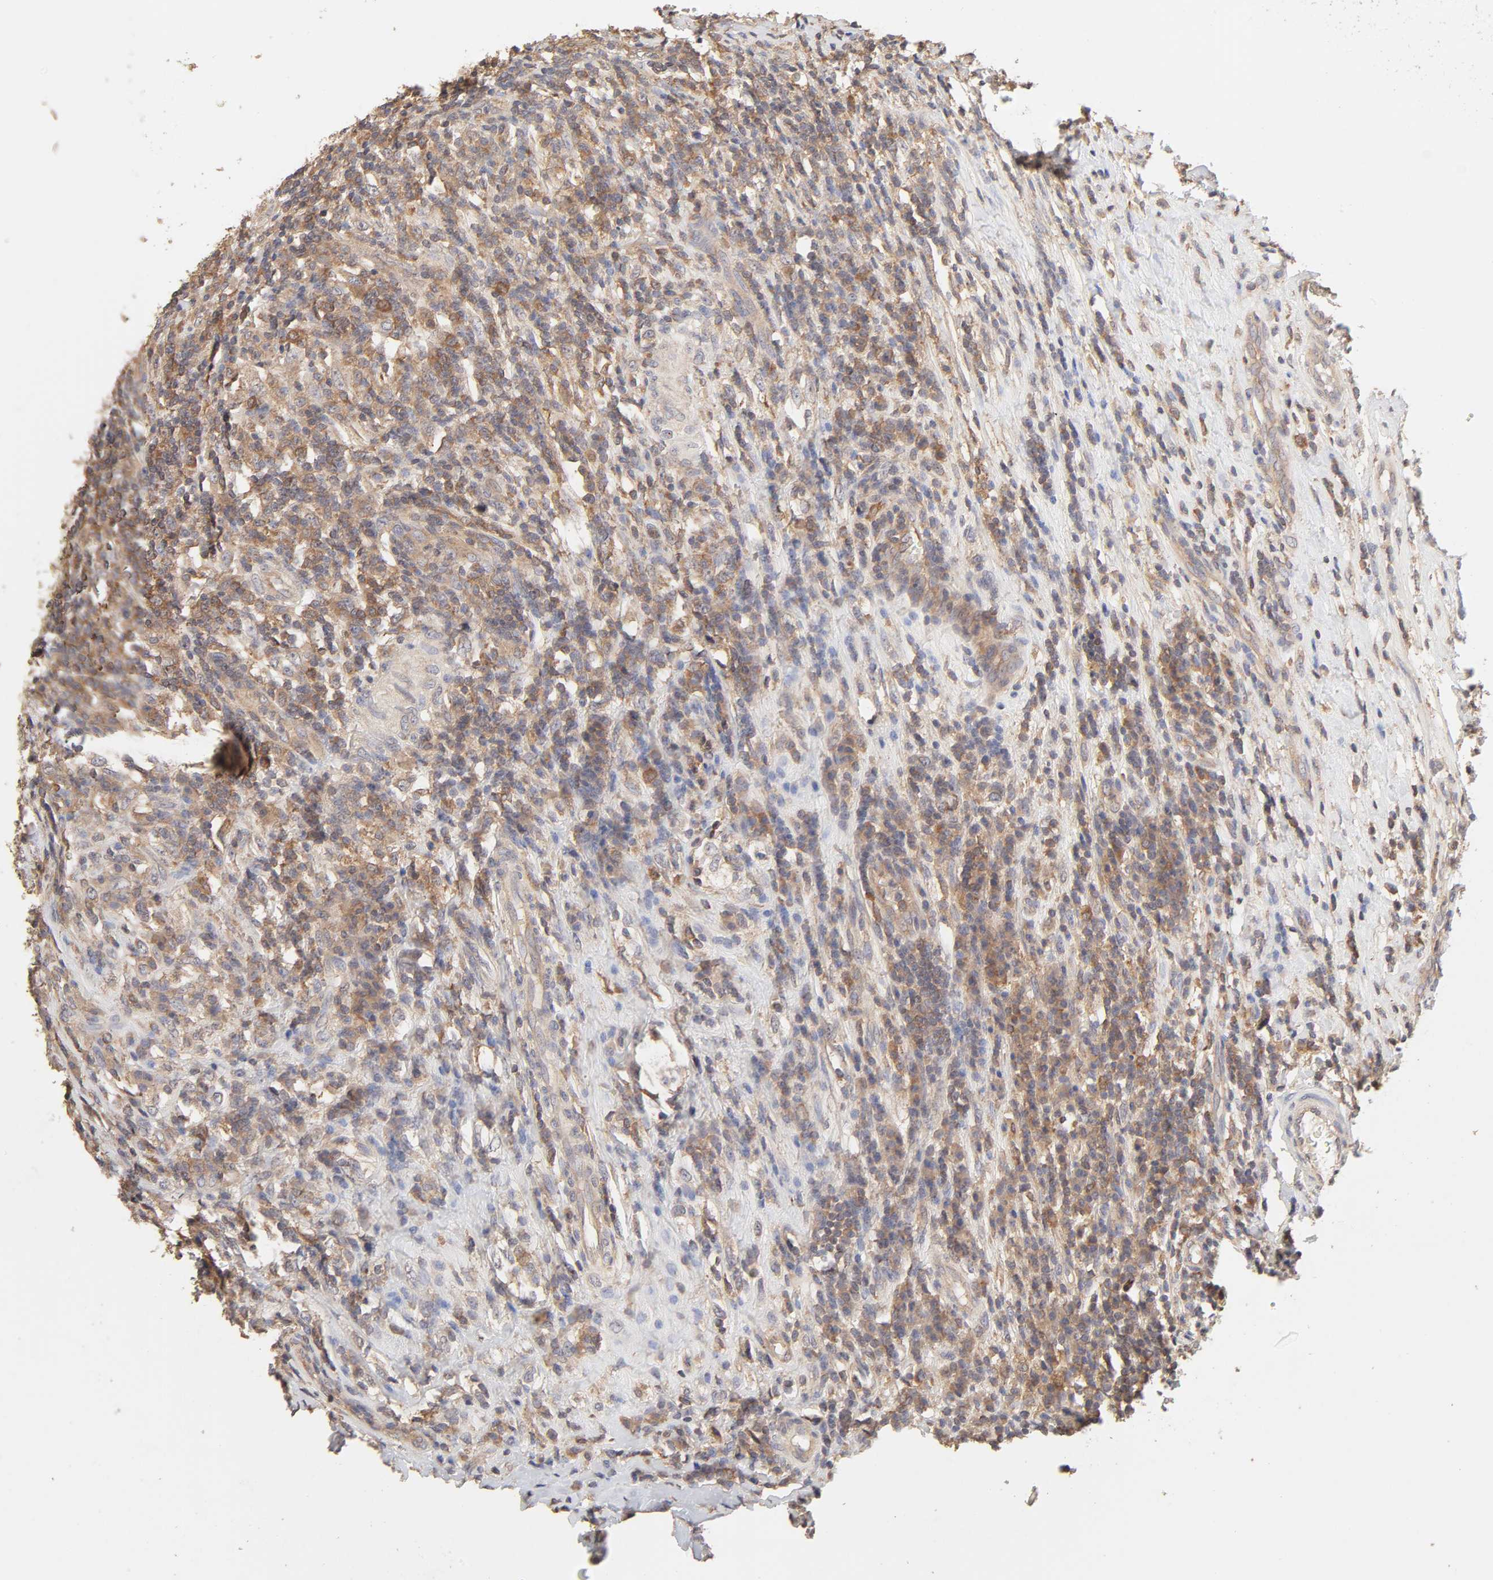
{"staining": {"intensity": "weak", "quantity": ">75%", "location": "cytoplasmic/membranous"}, "tissue": "testis cancer", "cell_type": "Tumor cells", "image_type": "cancer", "snomed": [{"axis": "morphology", "description": "Necrosis, NOS"}, {"axis": "morphology", "description": "Carcinoma, Embryonal, NOS"}, {"axis": "topography", "description": "Testis"}], "caption": "Testis cancer stained with a brown dye demonstrates weak cytoplasmic/membranous positive staining in about >75% of tumor cells.", "gene": "AP1G2", "patient": {"sex": "male", "age": 19}}